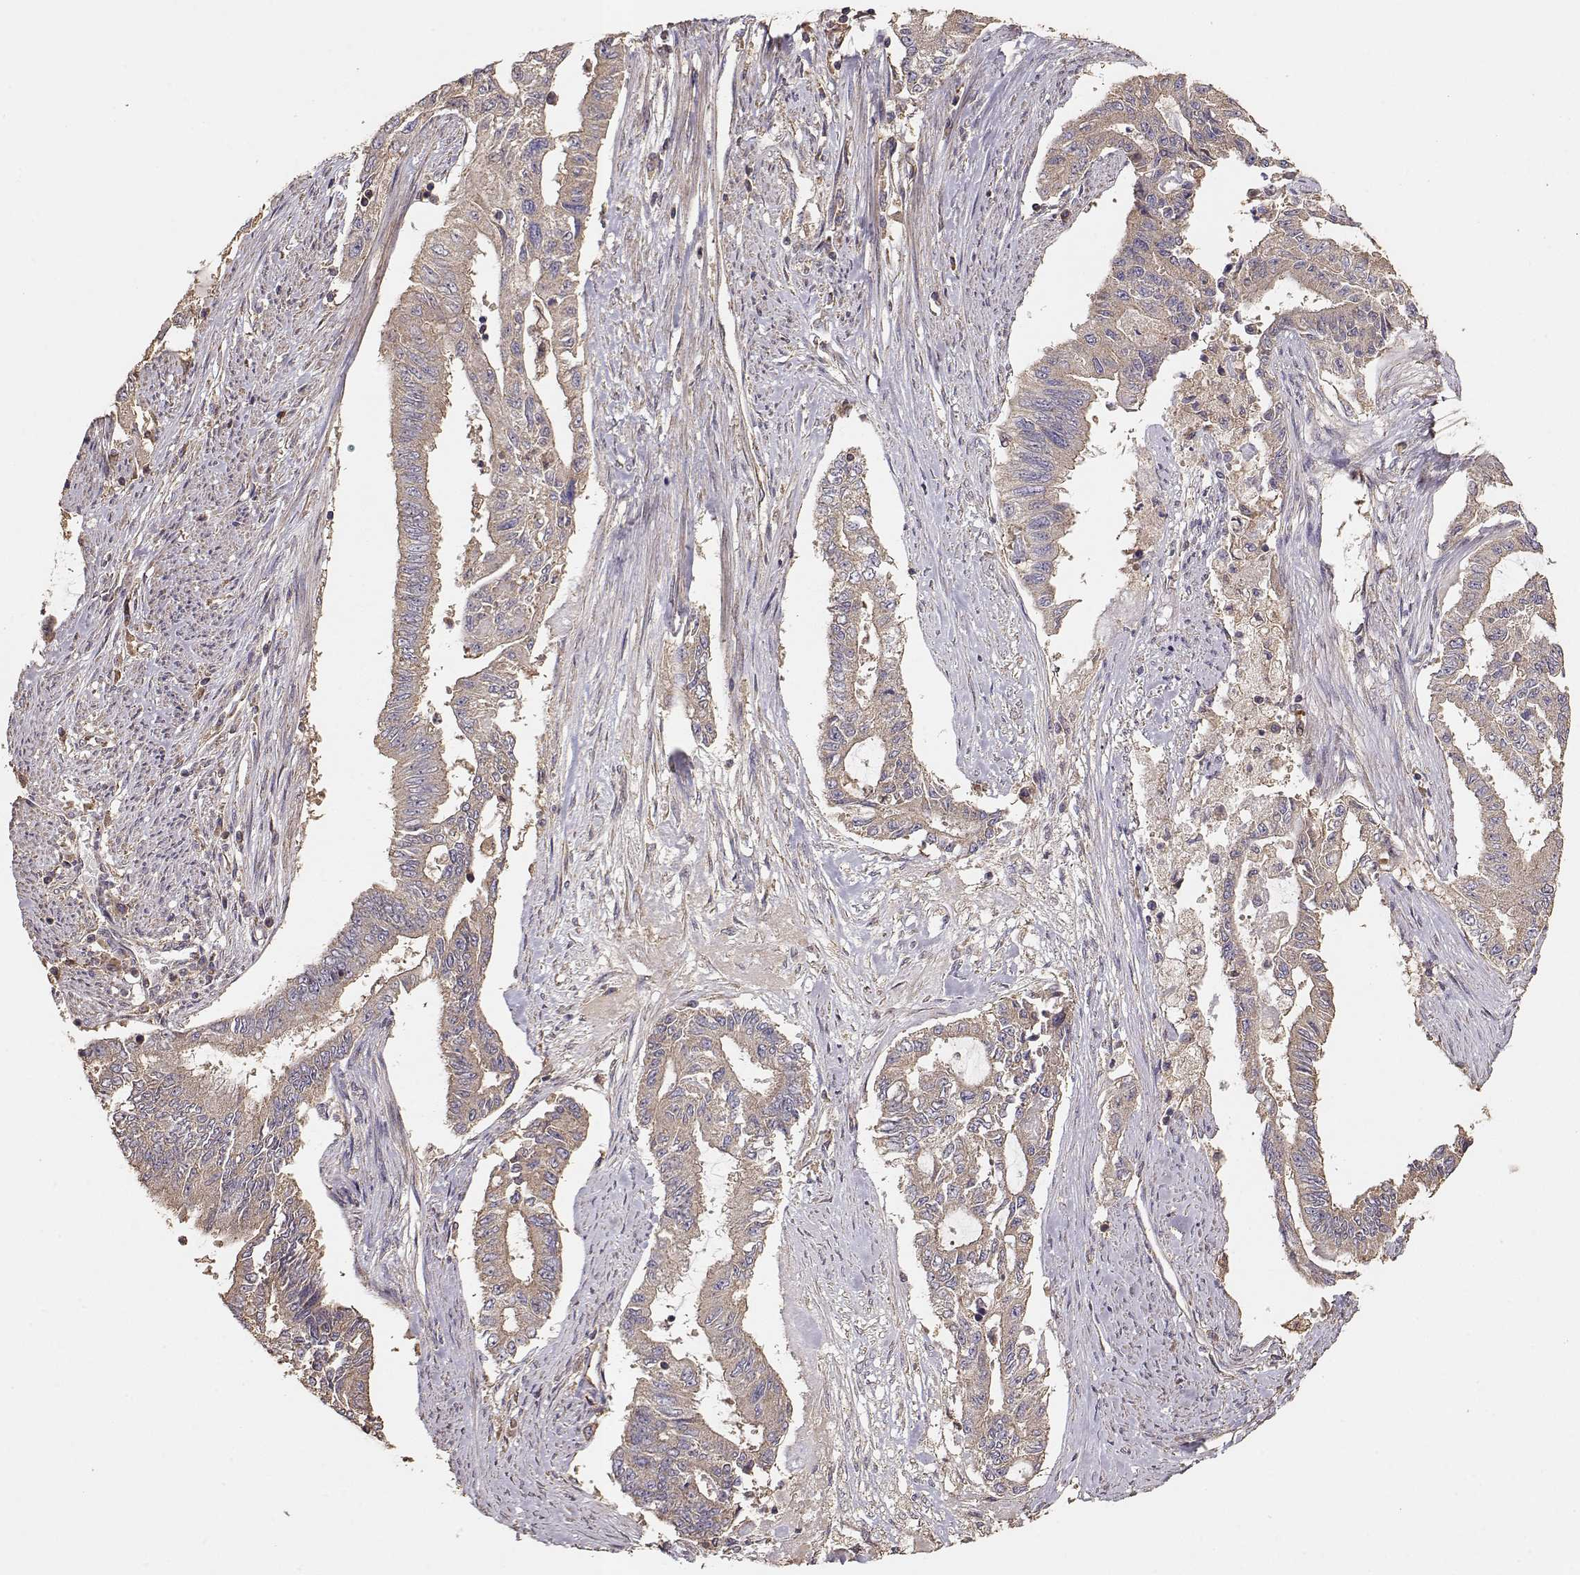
{"staining": {"intensity": "weak", "quantity": ">75%", "location": "cytoplasmic/membranous"}, "tissue": "endometrial cancer", "cell_type": "Tumor cells", "image_type": "cancer", "snomed": [{"axis": "morphology", "description": "Adenocarcinoma, NOS"}, {"axis": "topography", "description": "Uterus"}], "caption": "DAB immunohistochemical staining of human endometrial cancer shows weak cytoplasmic/membranous protein expression in approximately >75% of tumor cells. (Brightfield microscopy of DAB IHC at high magnification).", "gene": "TARS3", "patient": {"sex": "female", "age": 59}}